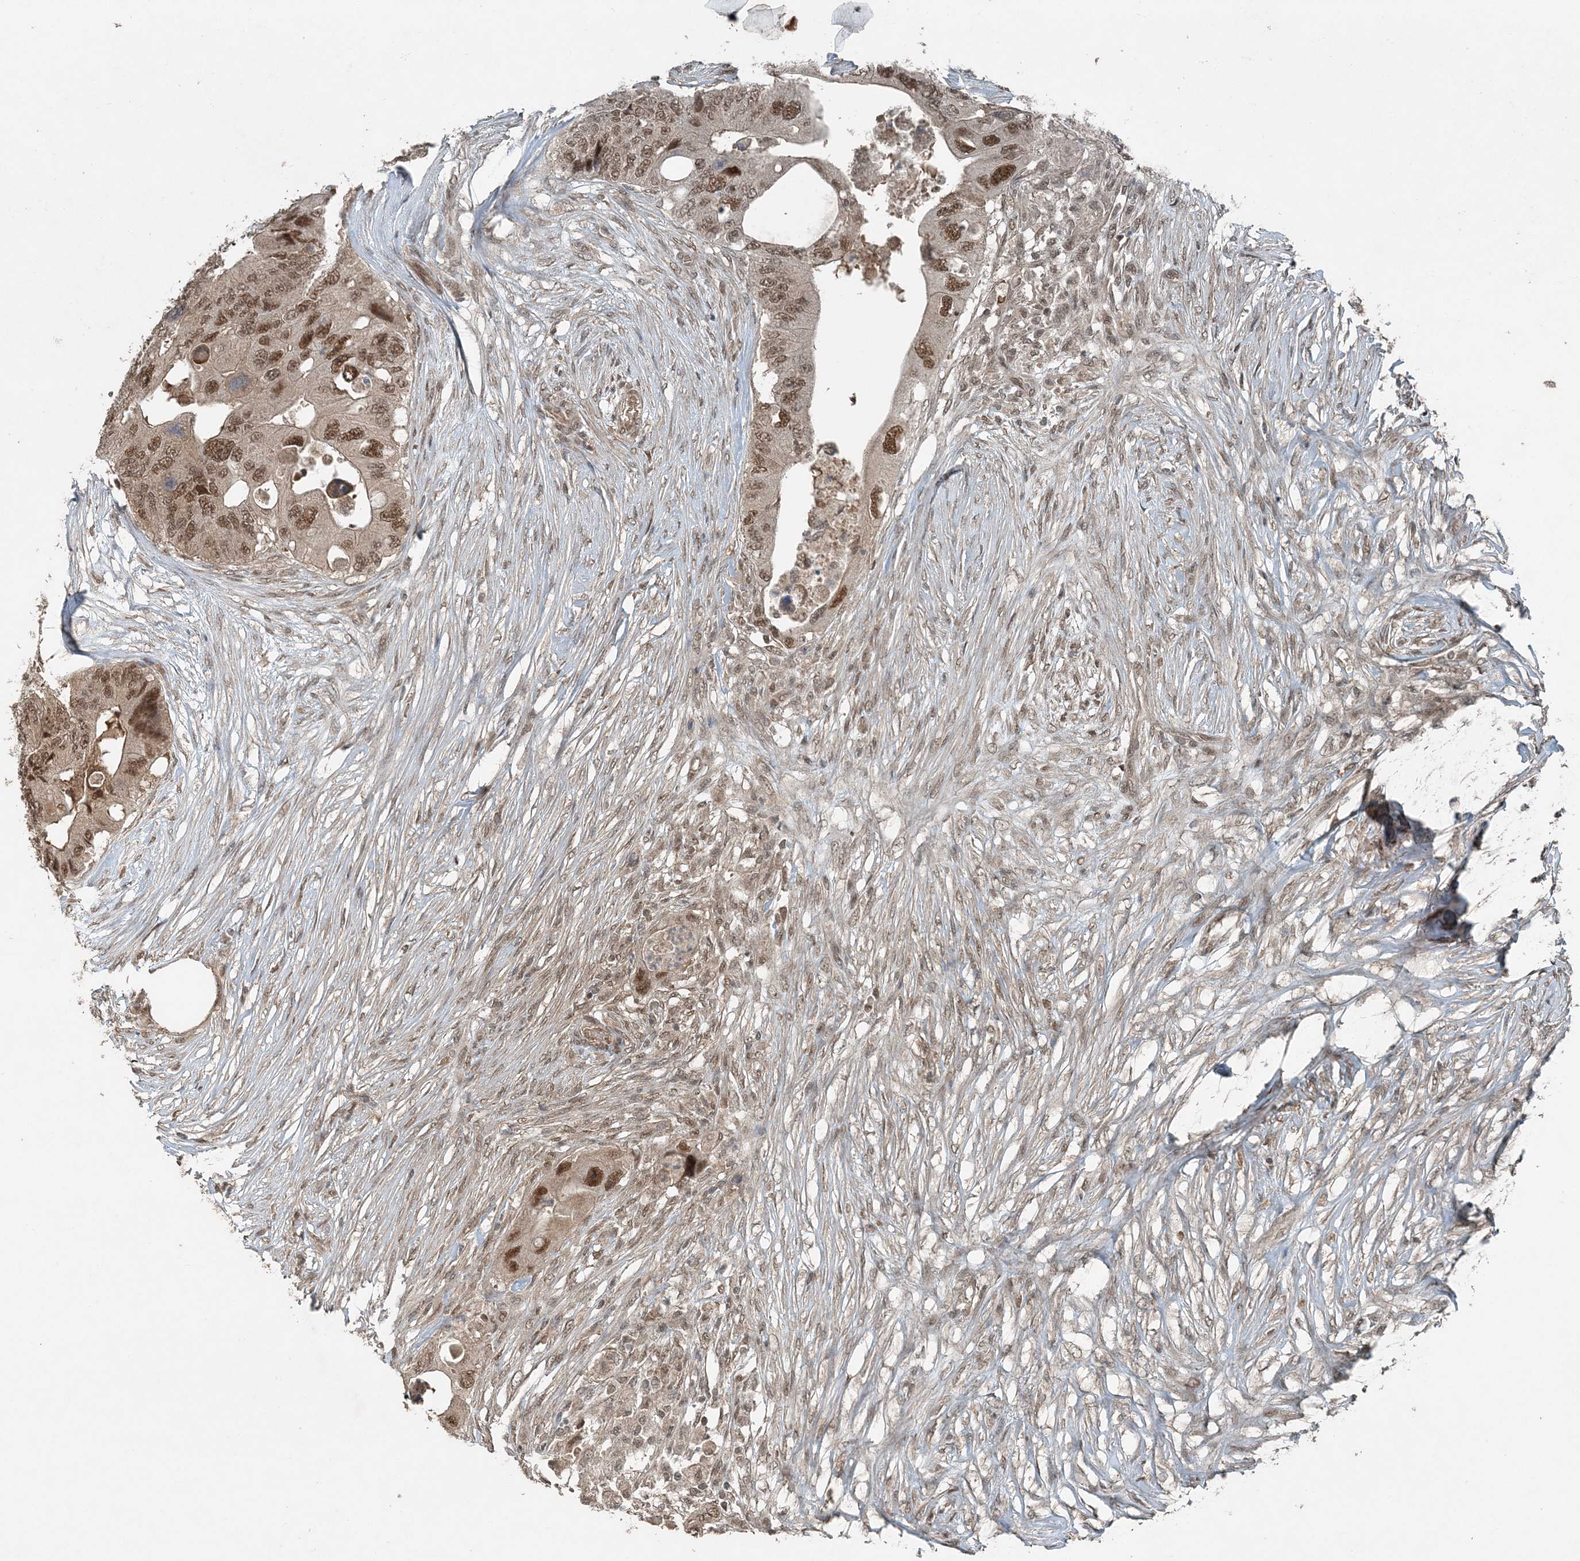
{"staining": {"intensity": "moderate", "quantity": ">75%", "location": "nuclear"}, "tissue": "colorectal cancer", "cell_type": "Tumor cells", "image_type": "cancer", "snomed": [{"axis": "morphology", "description": "Adenocarcinoma, NOS"}, {"axis": "topography", "description": "Colon"}], "caption": "Protein staining by IHC shows moderate nuclear staining in approximately >75% of tumor cells in colorectal cancer. (Brightfield microscopy of DAB IHC at high magnification).", "gene": "COPS7B", "patient": {"sex": "male", "age": 71}}